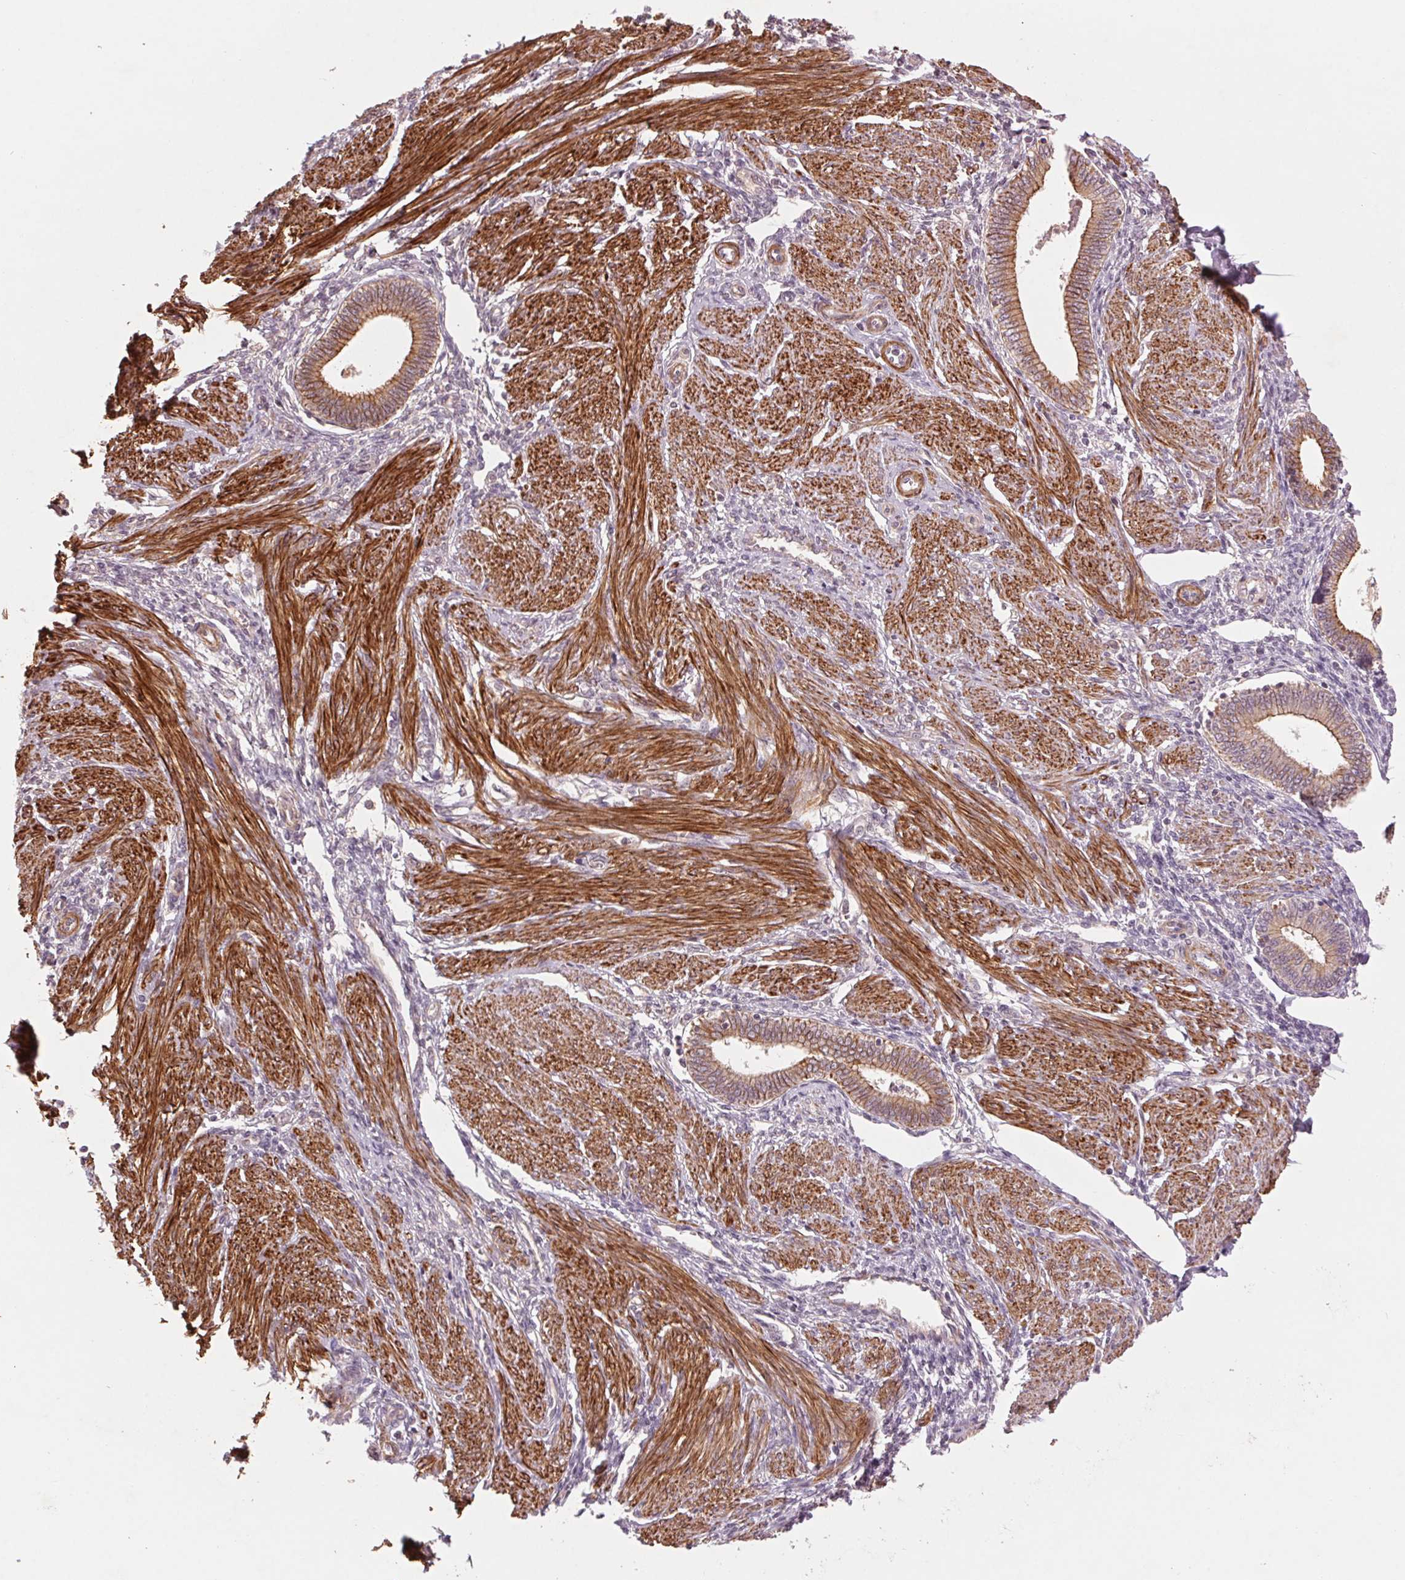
{"staining": {"intensity": "negative", "quantity": "none", "location": "none"}, "tissue": "endometrium", "cell_type": "Cells in endometrial stroma", "image_type": "normal", "snomed": [{"axis": "morphology", "description": "Normal tissue, NOS"}, {"axis": "topography", "description": "Endometrium"}], "caption": "IHC micrograph of unremarkable human endometrium stained for a protein (brown), which reveals no expression in cells in endometrial stroma.", "gene": "SMLR1", "patient": {"sex": "female", "age": 42}}